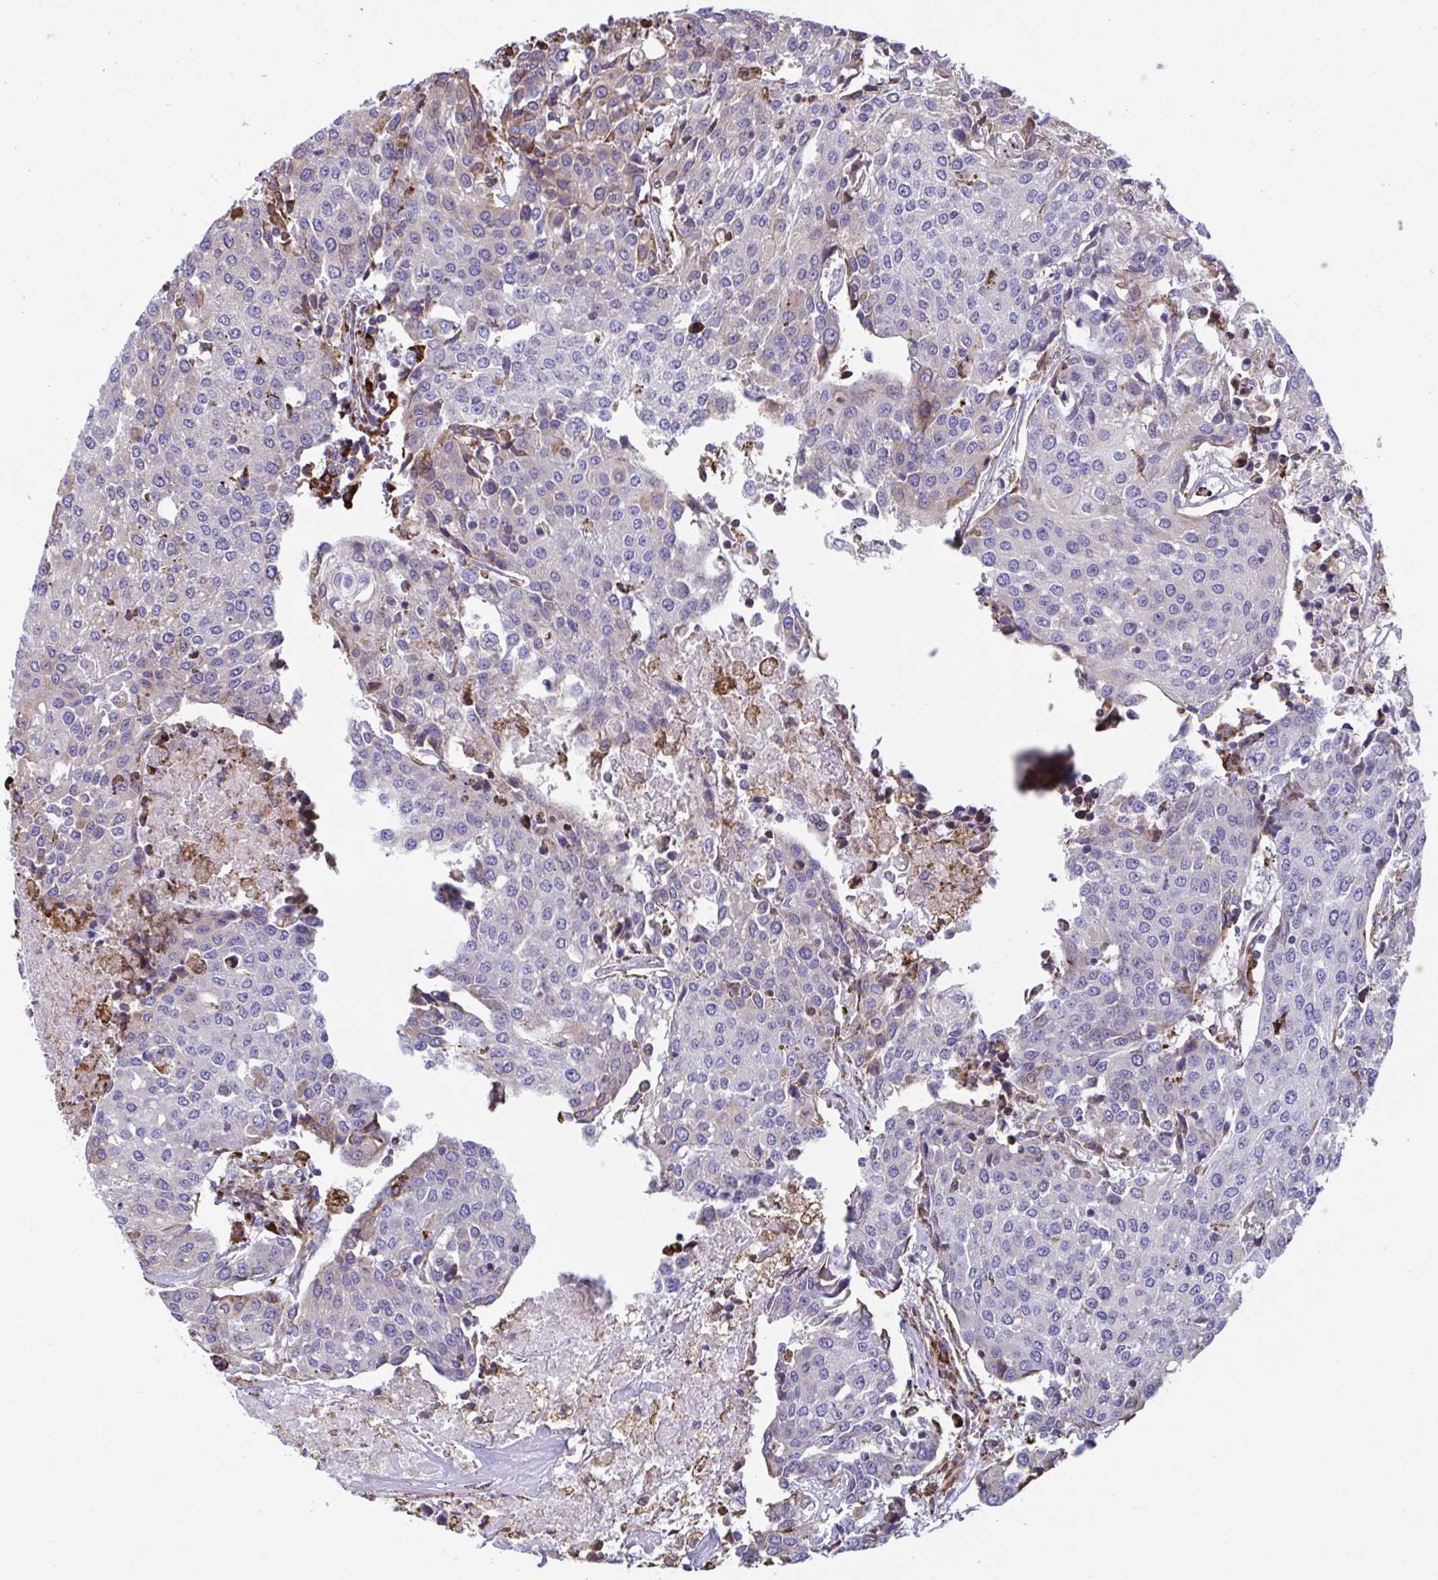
{"staining": {"intensity": "weak", "quantity": "<25%", "location": "cytoplasmic/membranous"}, "tissue": "urothelial cancer", "cell_type": "Tumor cells", "image_type": "cancer", "snomed": [{"axis": "morphology", "description": "Urothelial carcinoma, High grade"}, {"axis": "topography", "description": "Urinary bladder"}], "caption": "High magnification brightfield microscopy of urothelial carcinoma (high-grade) stained with DAB (brown) and counterstained with hematoxylin (blue): tumor cells show no significant positivity. (Brightfield microscopy of DAB immunohistochemistry (IHC) at high magnification).", "gene": "PEAK3", "patient": {"sex": "female", "age": 85}}